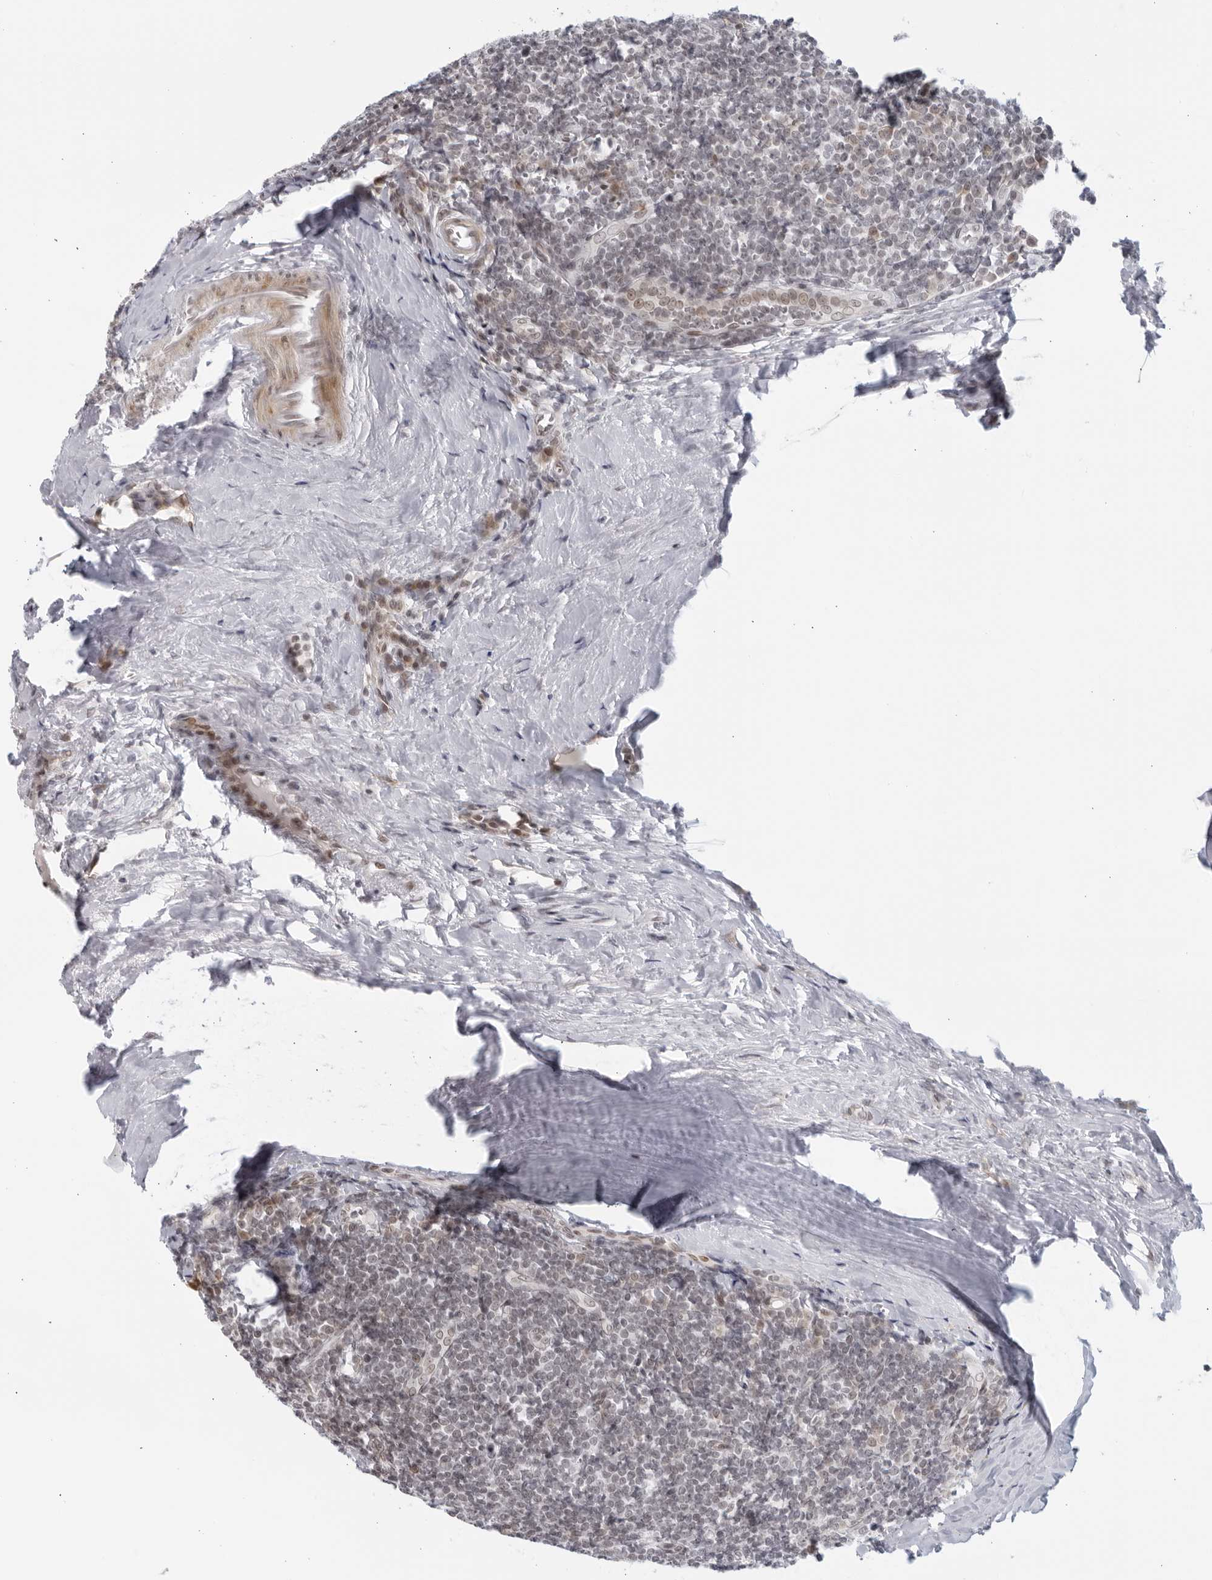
{"staining": {"intensity": "negative", "quantity": "none", "location": "none"}, "tissue": "tonsil", "cell_type": "Germinal center cells", "image_type": "normal", "snomed": [{"axis": "morphology", "description": "Normal tissue, NOS"}, {"axis": "topography", "description": "Tonsil"}], "caption": "The histopathology image demonstrates no significant positivity in germinal center cells of tonsil.", "gene": "RAB11FIP3", "patient": {"sex": "male", "age": 27}}